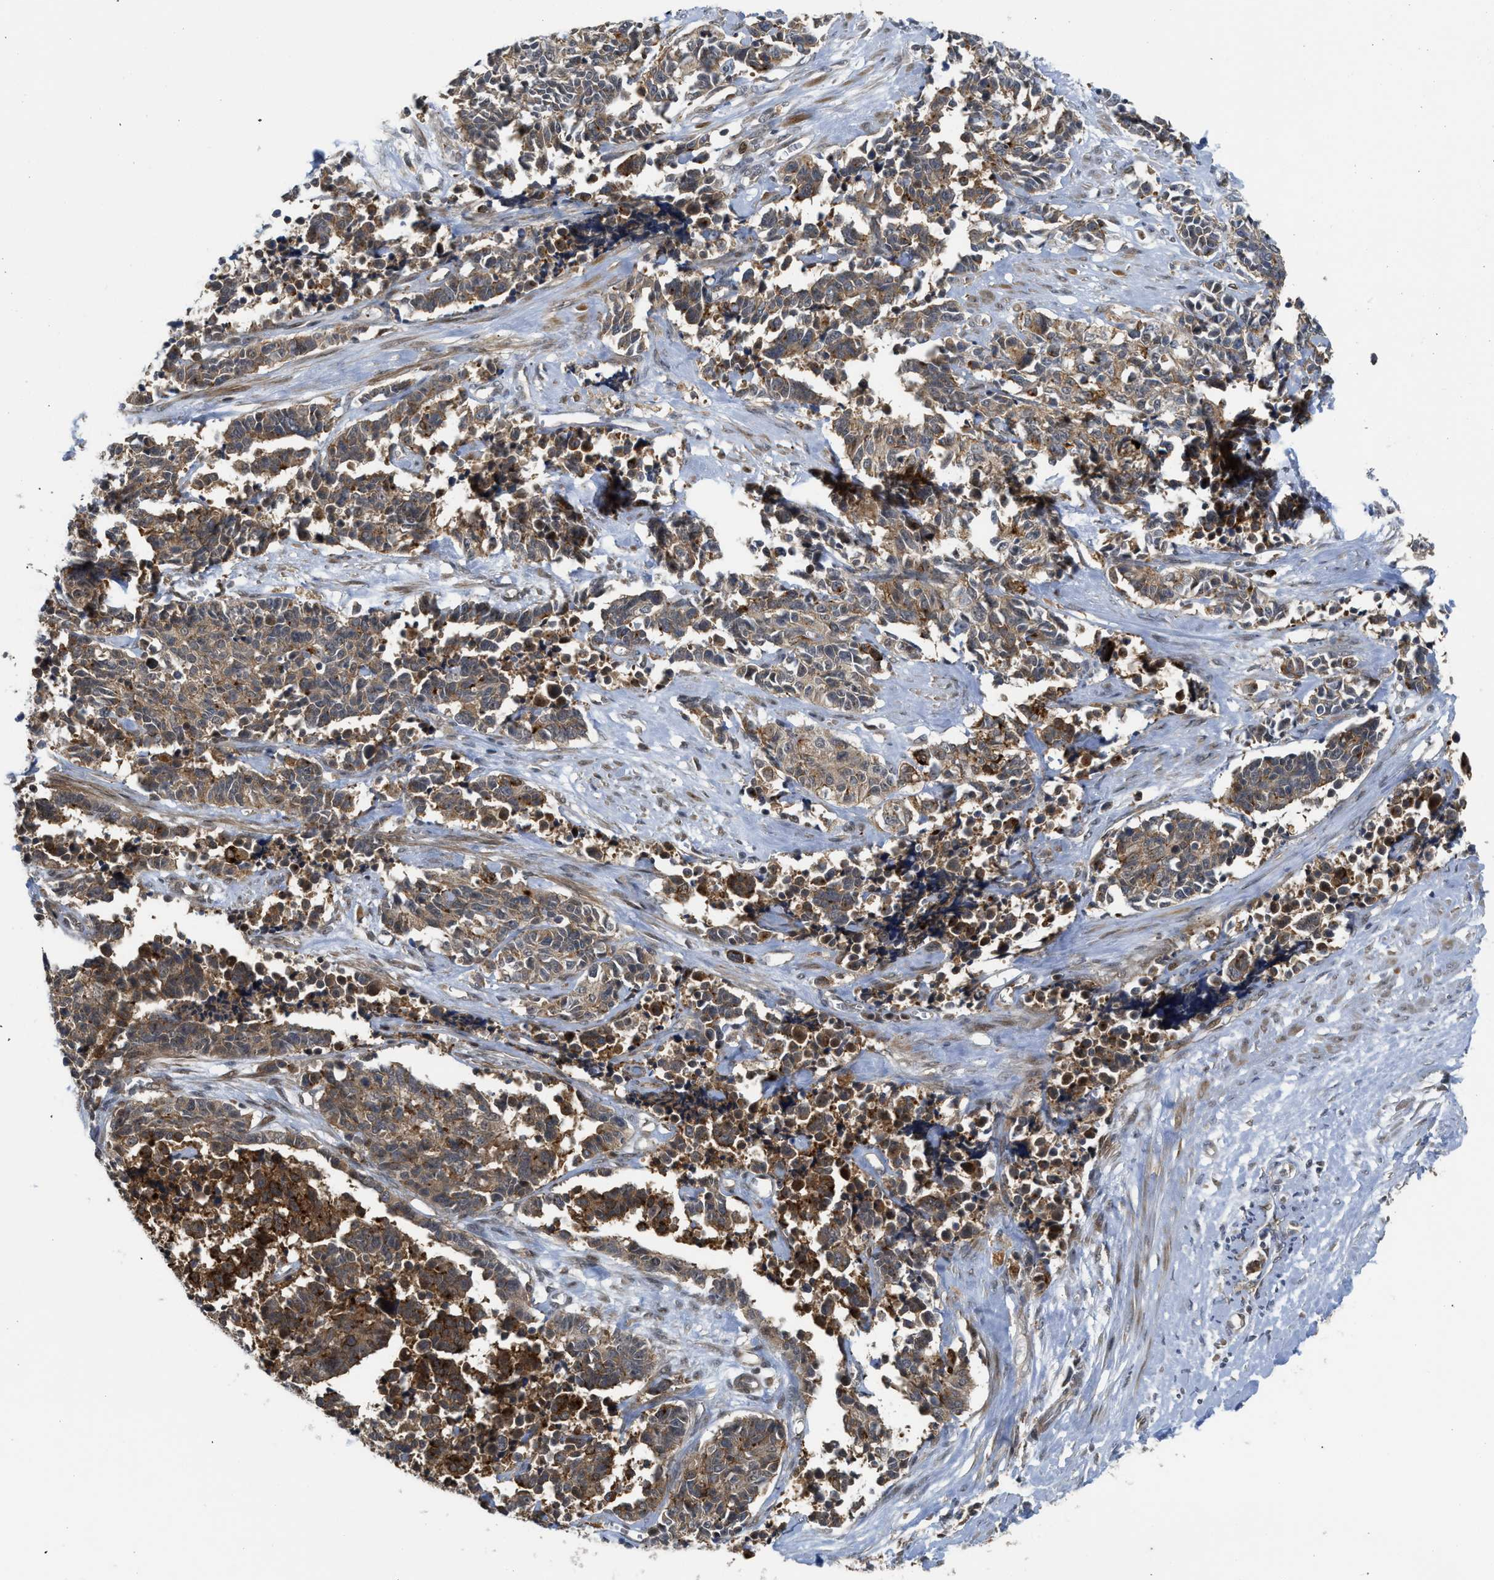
{"staining": {"intensity": "strong", "quantity": ">75%", "location": "cytoplasmic/membranous"}, "tissue": "cervical cancer", "cell_type": "Tumor cells", "image_type": "cancer", "snomed": [{"axis": "morphology", "description": "Squamous cell carcinoma, NOS"}, {"axis": "topography", "description": "Cervix"}], "caption": "Brown immunohistochemical staining in human squamous cell carcinoma (cervical) shows strong cytoplasmic/membranous expression in about >75% of tumor cells.", "gene": "DNAJC28", "patient": {"sex": "female", "age": 35}}